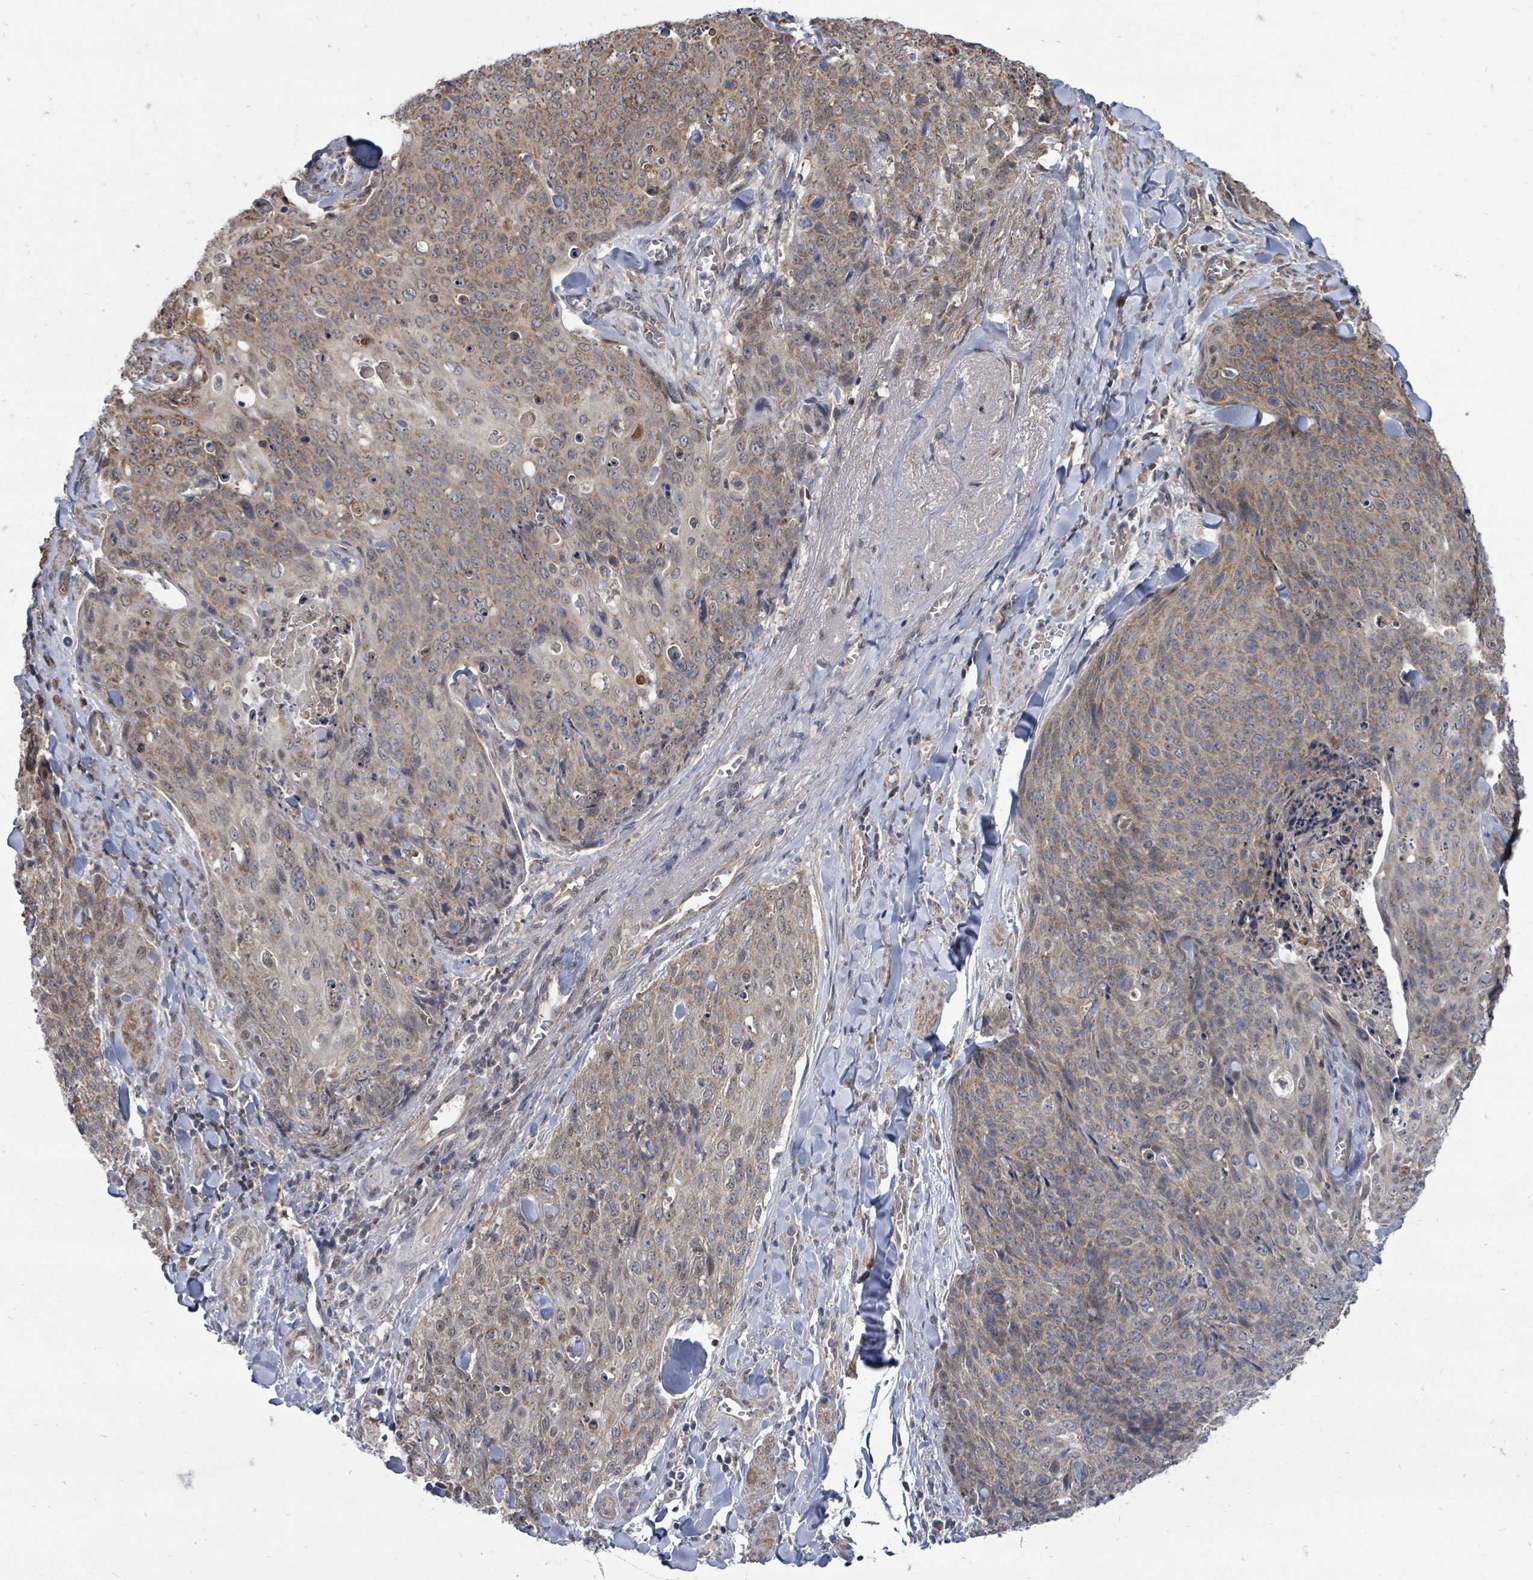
{"staining": {"intensity": "weak", "quantity": "25%-75%", "location": "cytoplasmic/membranous"}, "tissue": "skin cancer", "cell_type": "Tumor cells", "image_type": "cancer", "snomed": [{"axis": "morphology", "description": "Squamous cell carcinoma, NOS"}, {"axis": "topography", "description": "Skin"}, {"axis": "topography", "description": "Vulva"}], "caption": "IHC histopathology image of skin cancer stained for a protein (brown), which exhibits low levels of weak cytoplasmic/membranous staining in approximately 25%-75% of tumor cells.", "gene": "MAGOHB", "patient": {"sex": "female", "age": 85}}